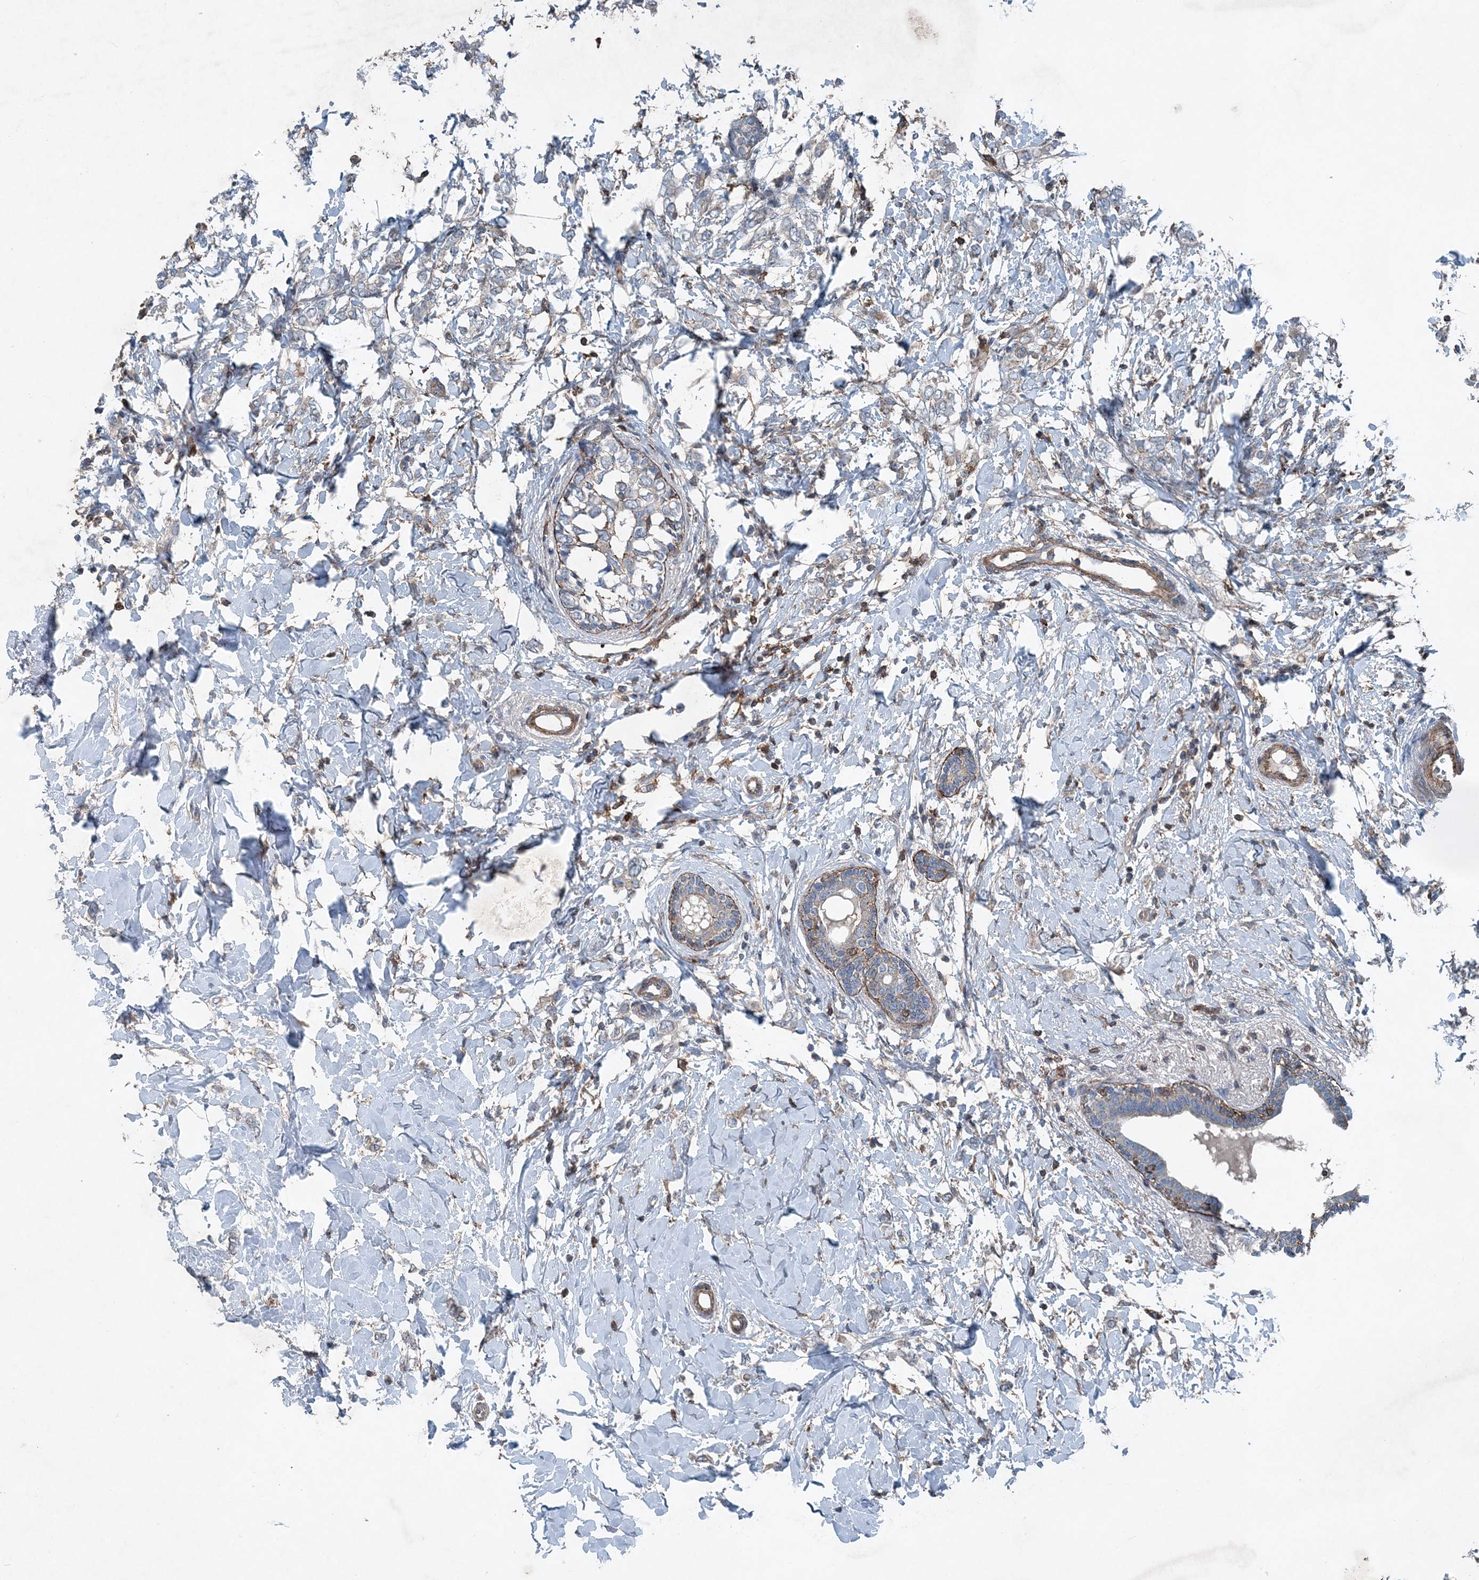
{"staining": {"intensity": "negative", "quantity": "none", "location": "none"}, "tissue": "breast cancer", "cell_type": "Tumor cells", "image_type": "cancer", "snomed": [{"axis": "morphology", "description": "Normal tissue, NOS"}, {"axis": "morphology", "description": "Lobular carcinoma"}, {"axis": "topography", "description": "Breast"}], "caption": "High power microscopy histopathology image of an IHC image of breast cancer (lobular carcinoma), revealing no significant positivity in tumor cells.", "gene": "DGUOK", "patient": {"sex": "female", "age": 47}}